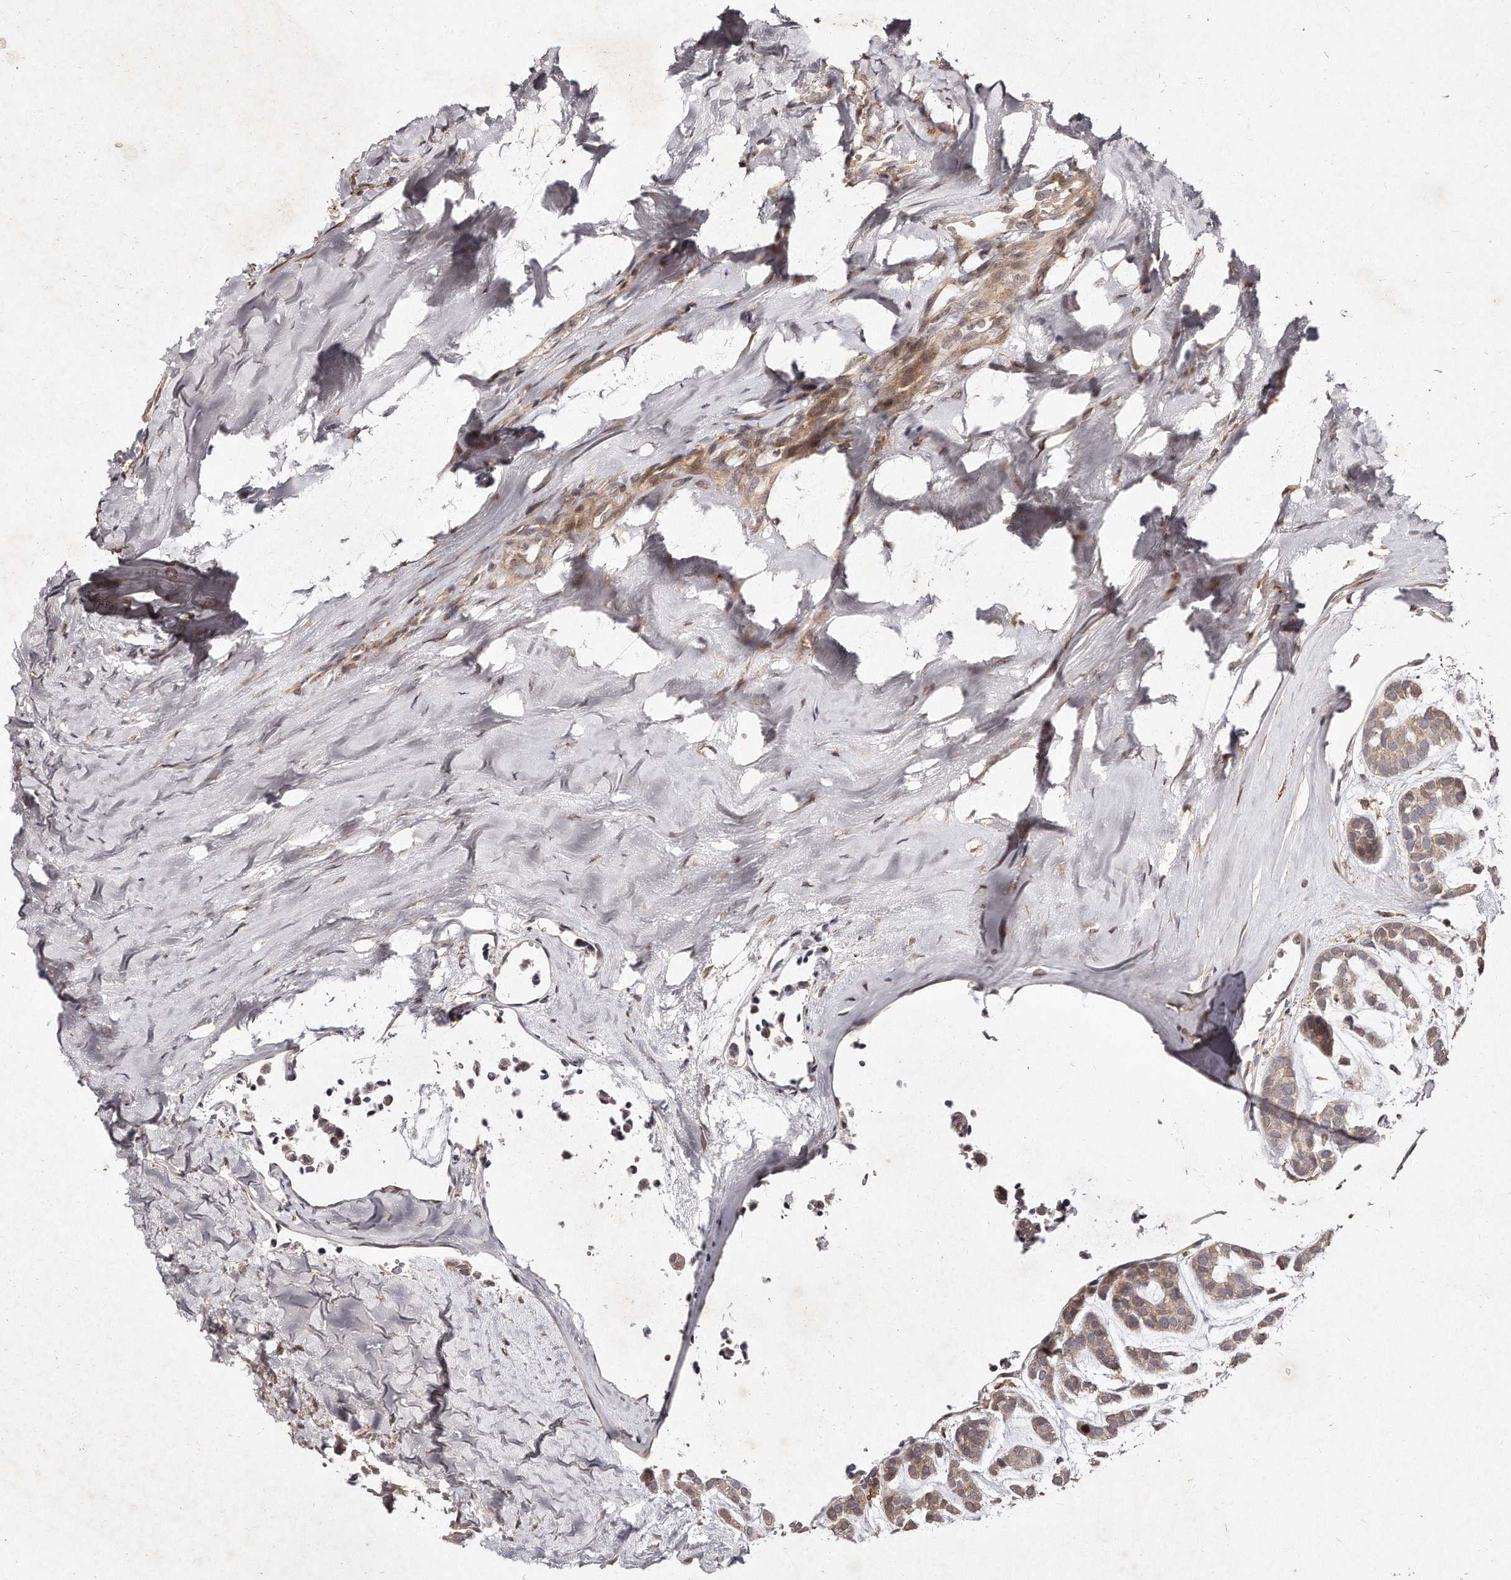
{"staining": {"intensity": "weak", "quantity": ">75%", "location": "cytoplasmic/membranous"}, "tissue": "head and neck cancer", "cell_type": "Tumor cells", "image_type": "cancer", "snomed": [{"axis": "morphology", "description": "Adenocarcinoma, NOS"}, {"axis": "morphology", "description": "Adenoma, NOS"}, {"axis": "topography", "description": "Head-Neck"}], "caption": "Adenoma (head and neck) tissue demonstrates weak cytoplasmic/membranous expression in approximately >75% of tumor cells", "gene": "HASPIN", "patient": {"sex": "female", "age": 55}}